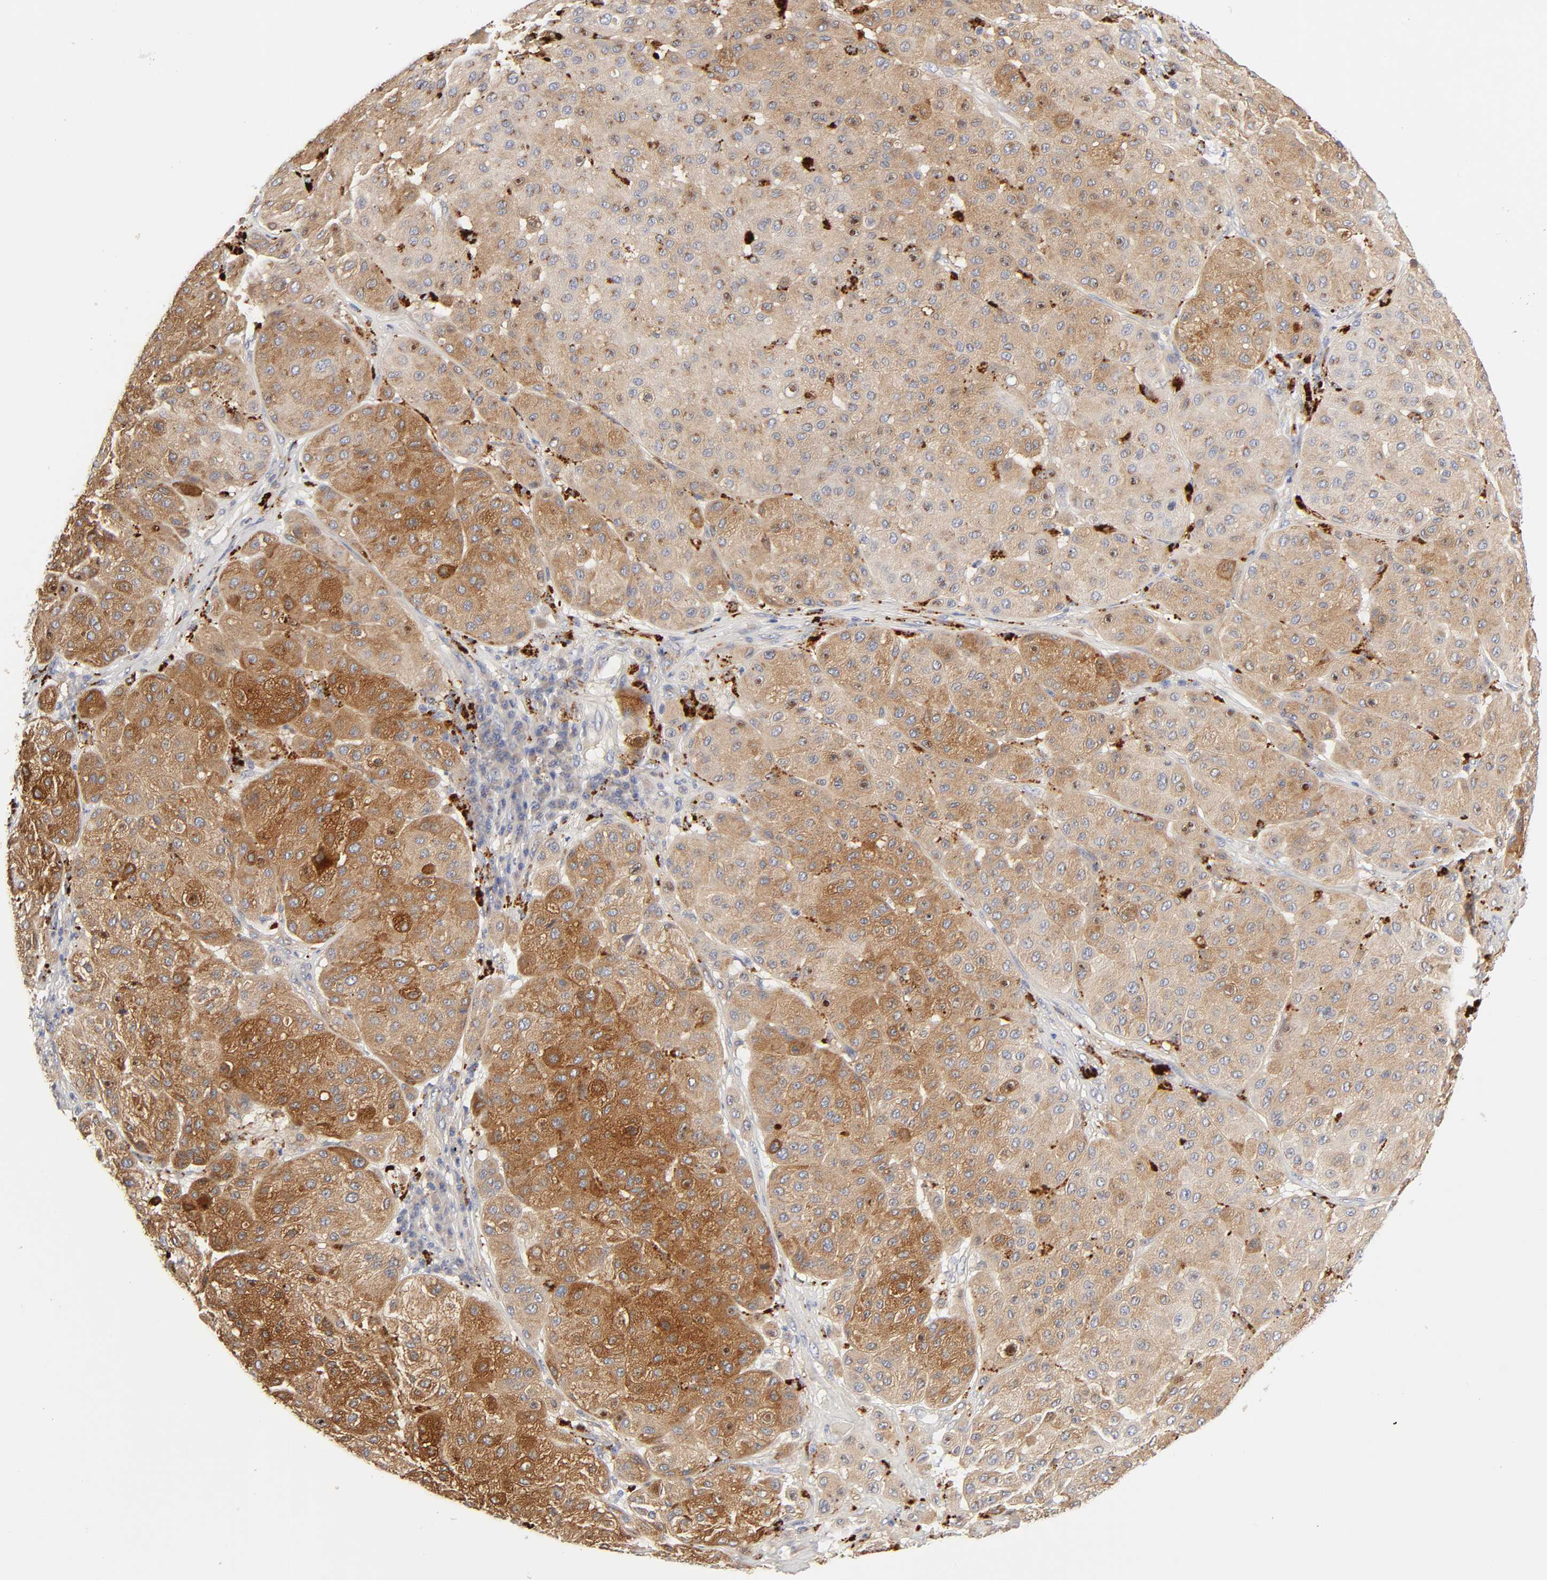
{"staining": {"intensity": "moderate", "quantity": ">75%", "location": "cytoplasmic/membranous"}, "tissue": "melanoma", "cell_type": "Tumor cells", "image_type": "cancer", "snomed": [{"axis": "morphology", "description": "Normal tissue, NOS"}, {"axis": "morphology", "description": "Malignant melanoma, Metastatic site"}, {"axis": "topography", "description": "Skin"}], "caption": "This photomicrograph demonstrates immunohistochemistry staining of melanoma, with medium moderate cytoplasmic/membranous positivity in approximately >75% of tumor cells.", "gene": "C17orf75", "patient": {"sex": "male", "age": 41}}